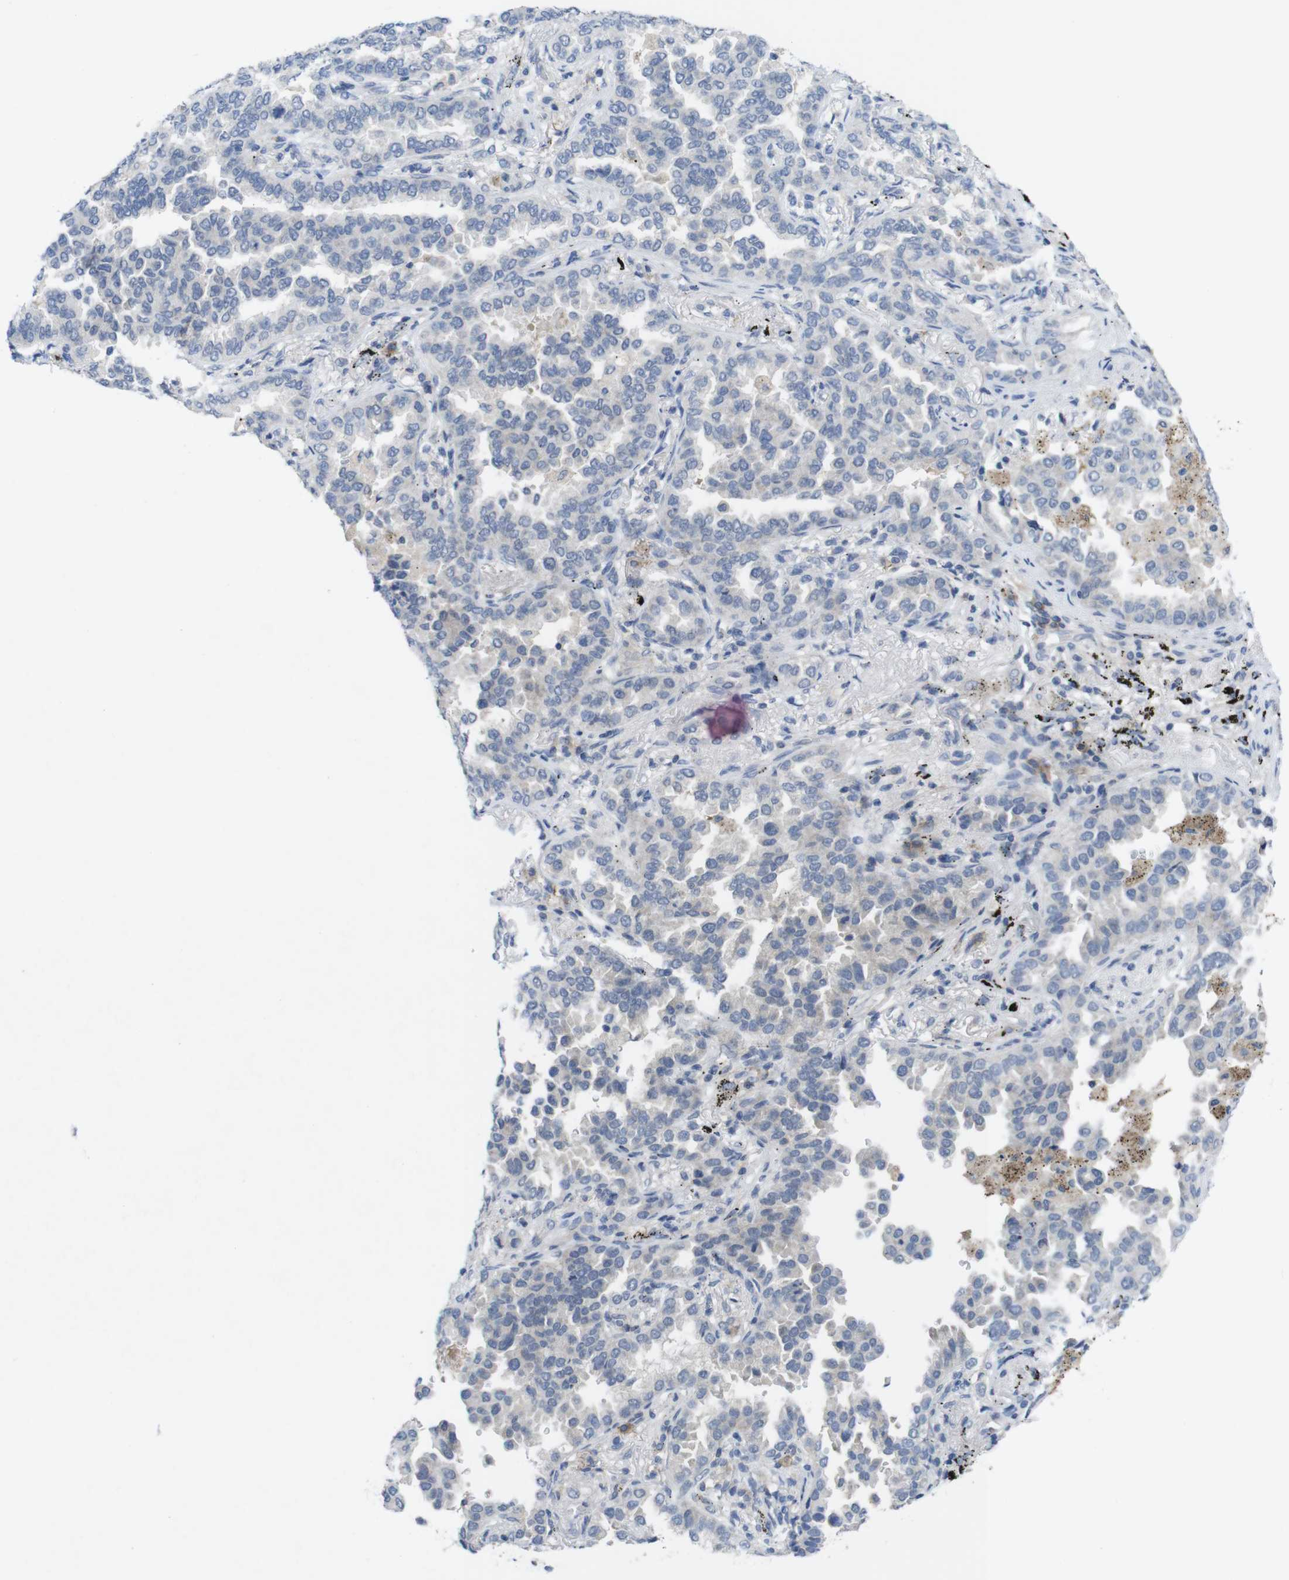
{"staining": {"intensity": "negative", "quantity": "none", "location": "none"}, "tissue": "lung cancer", "cell_type": "Tumor cells", "image_type": "cancer", "snomed": [{"axis": "morphology", "description": "Normal tissue, NOS"}, {"axis": "morphology", "description": "Adenocarcinoma, NOS"}, {"axis": "topography", "description": "Lung"}], "caption": "High magnification brightfield microscopy of adenocarcinoma (lung) stained with DAB (3,3'-diaminobenzidine) (brown) and counterstained with hematoxylin (blue): tumor cells show no significant staining.", "gene": "SLAMF7", "patient": {"sex": "male", "age": 59}}